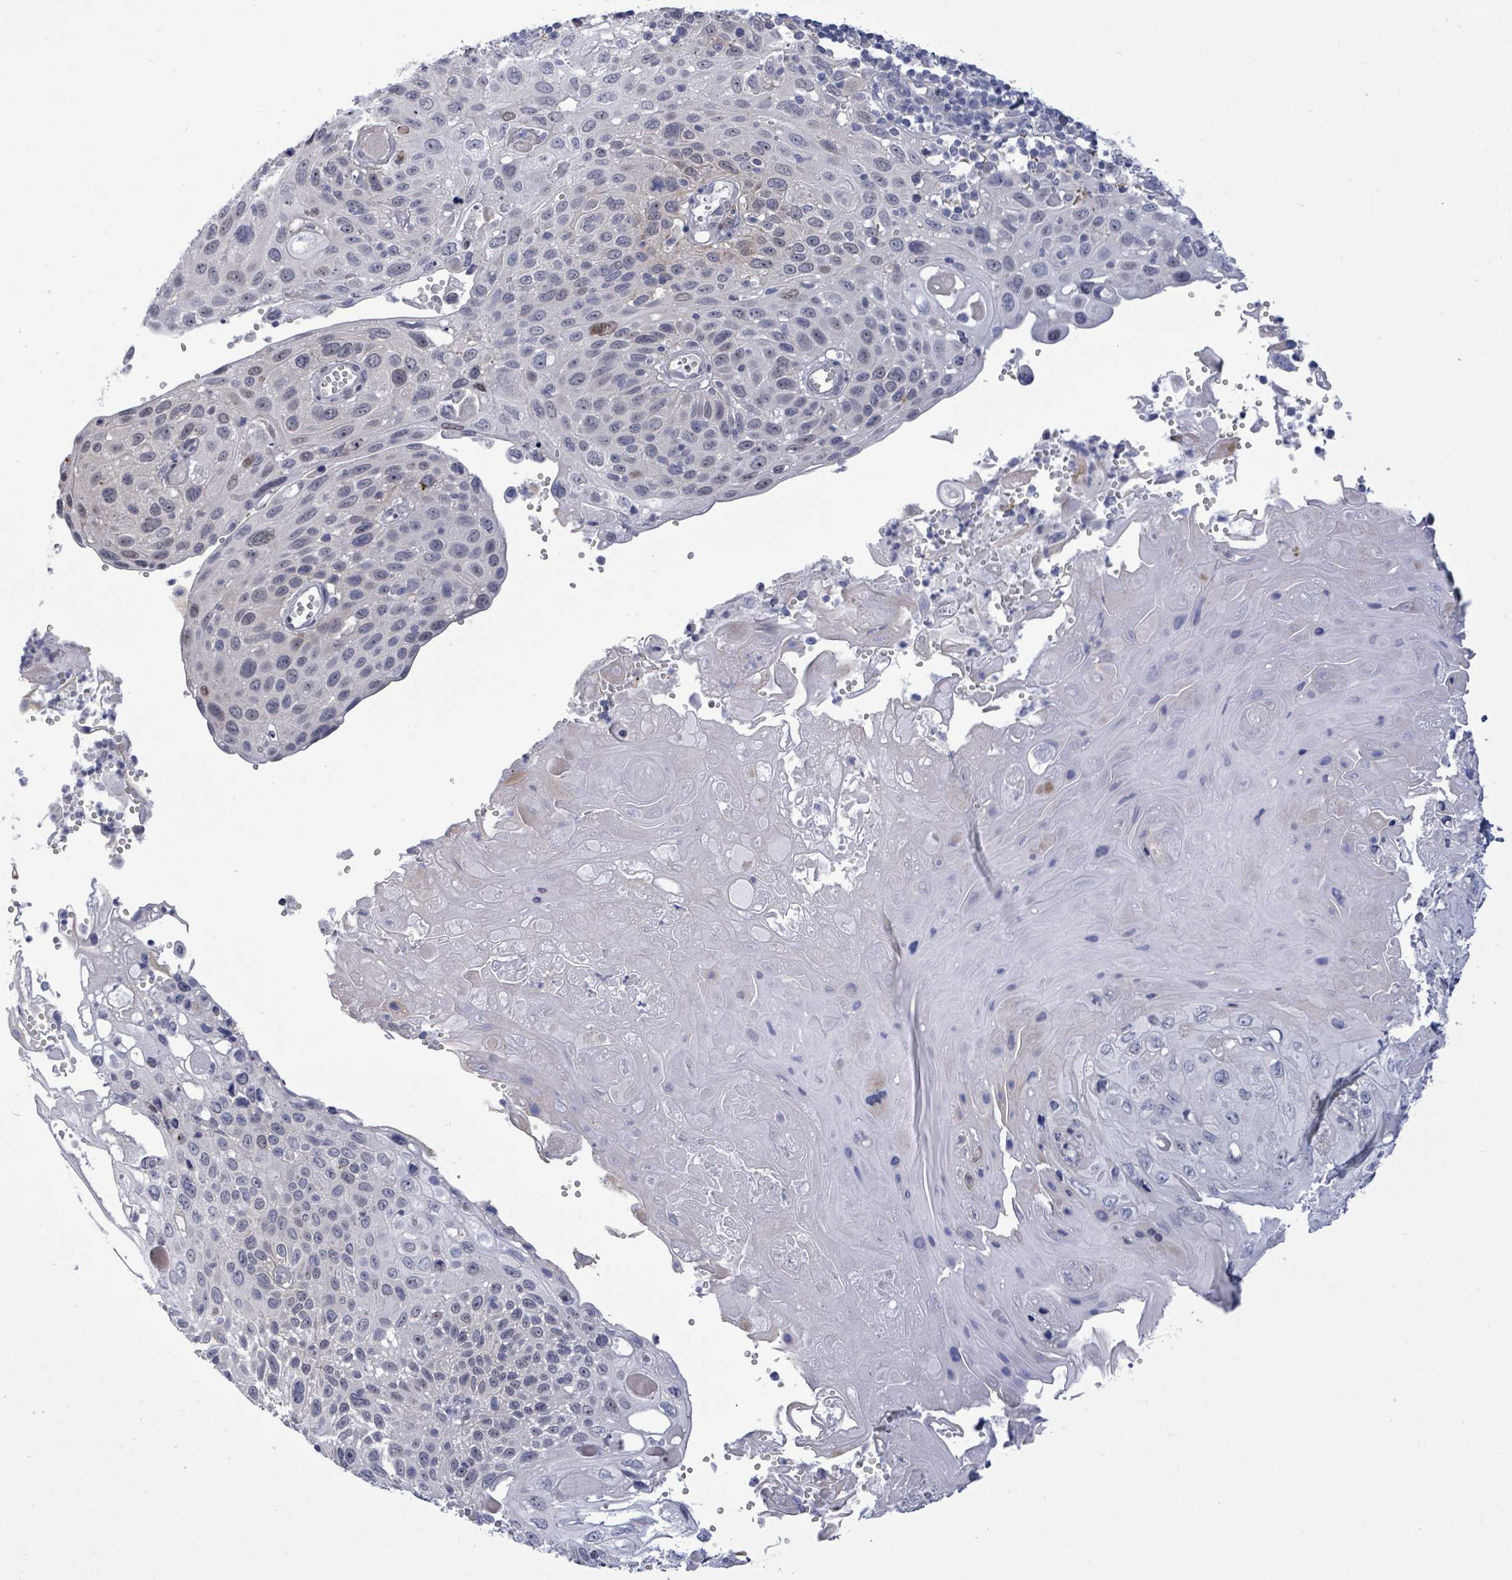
{"staining": {"intensity": "negative", "quantity": "none", "location": "none"}, "tissue": "cervical cancer", "cell_type": "Tumor cells", "image_type": "cancer", "snomed": [{"axis": "morphology", "description": "Squamous cell carcinoma, NOS"}, {"axis": "topography", "description": "Cervix"}], "caption": "A high-resolution photomicrograph shows immunohistochemistry (IHC) staining of cervical cancer (squamous cell carcinoma), which demonstrates no significant expression in tumor cells.", "gene": "CT45A5", "patient": {"sex": "female", "age": 70}}